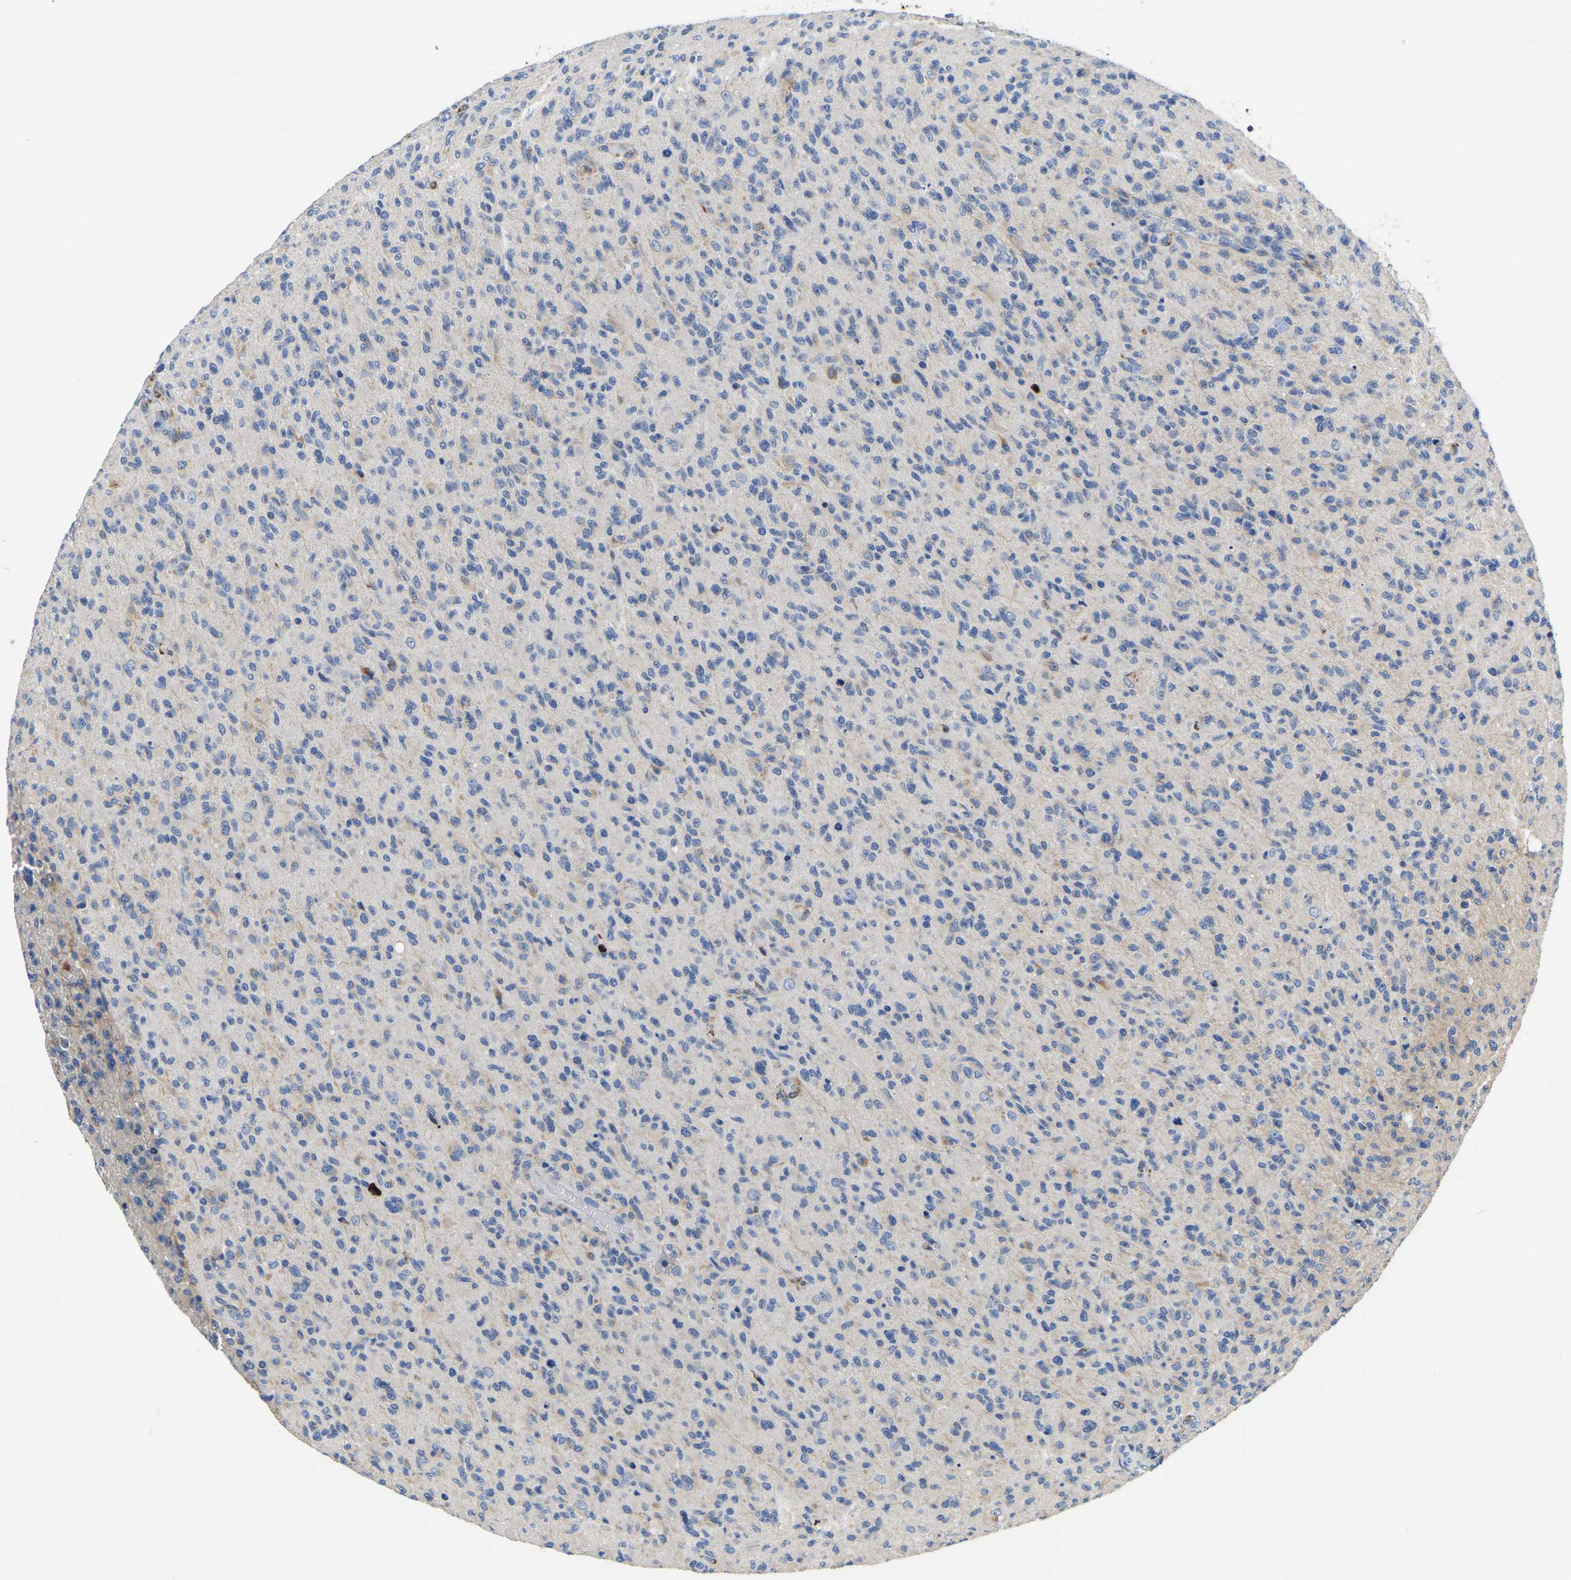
{"staining": {"intensity": "negative", "quantity": "none", "location": "none"}, "tissue": "glioma", "cell_type": "Tumor cells", "image_type": "cancer", "snomed": [{"axis": "morphology", "description": "Glioma, malignant, High grade"}, {"axis": "topography", "description": "Brain"}], "caption": "There is no significant positivity in tumor cells of malignant glioma (high-grade).", "gene": "COL6A1", "patient": {"sex": "male", "age": 71}}